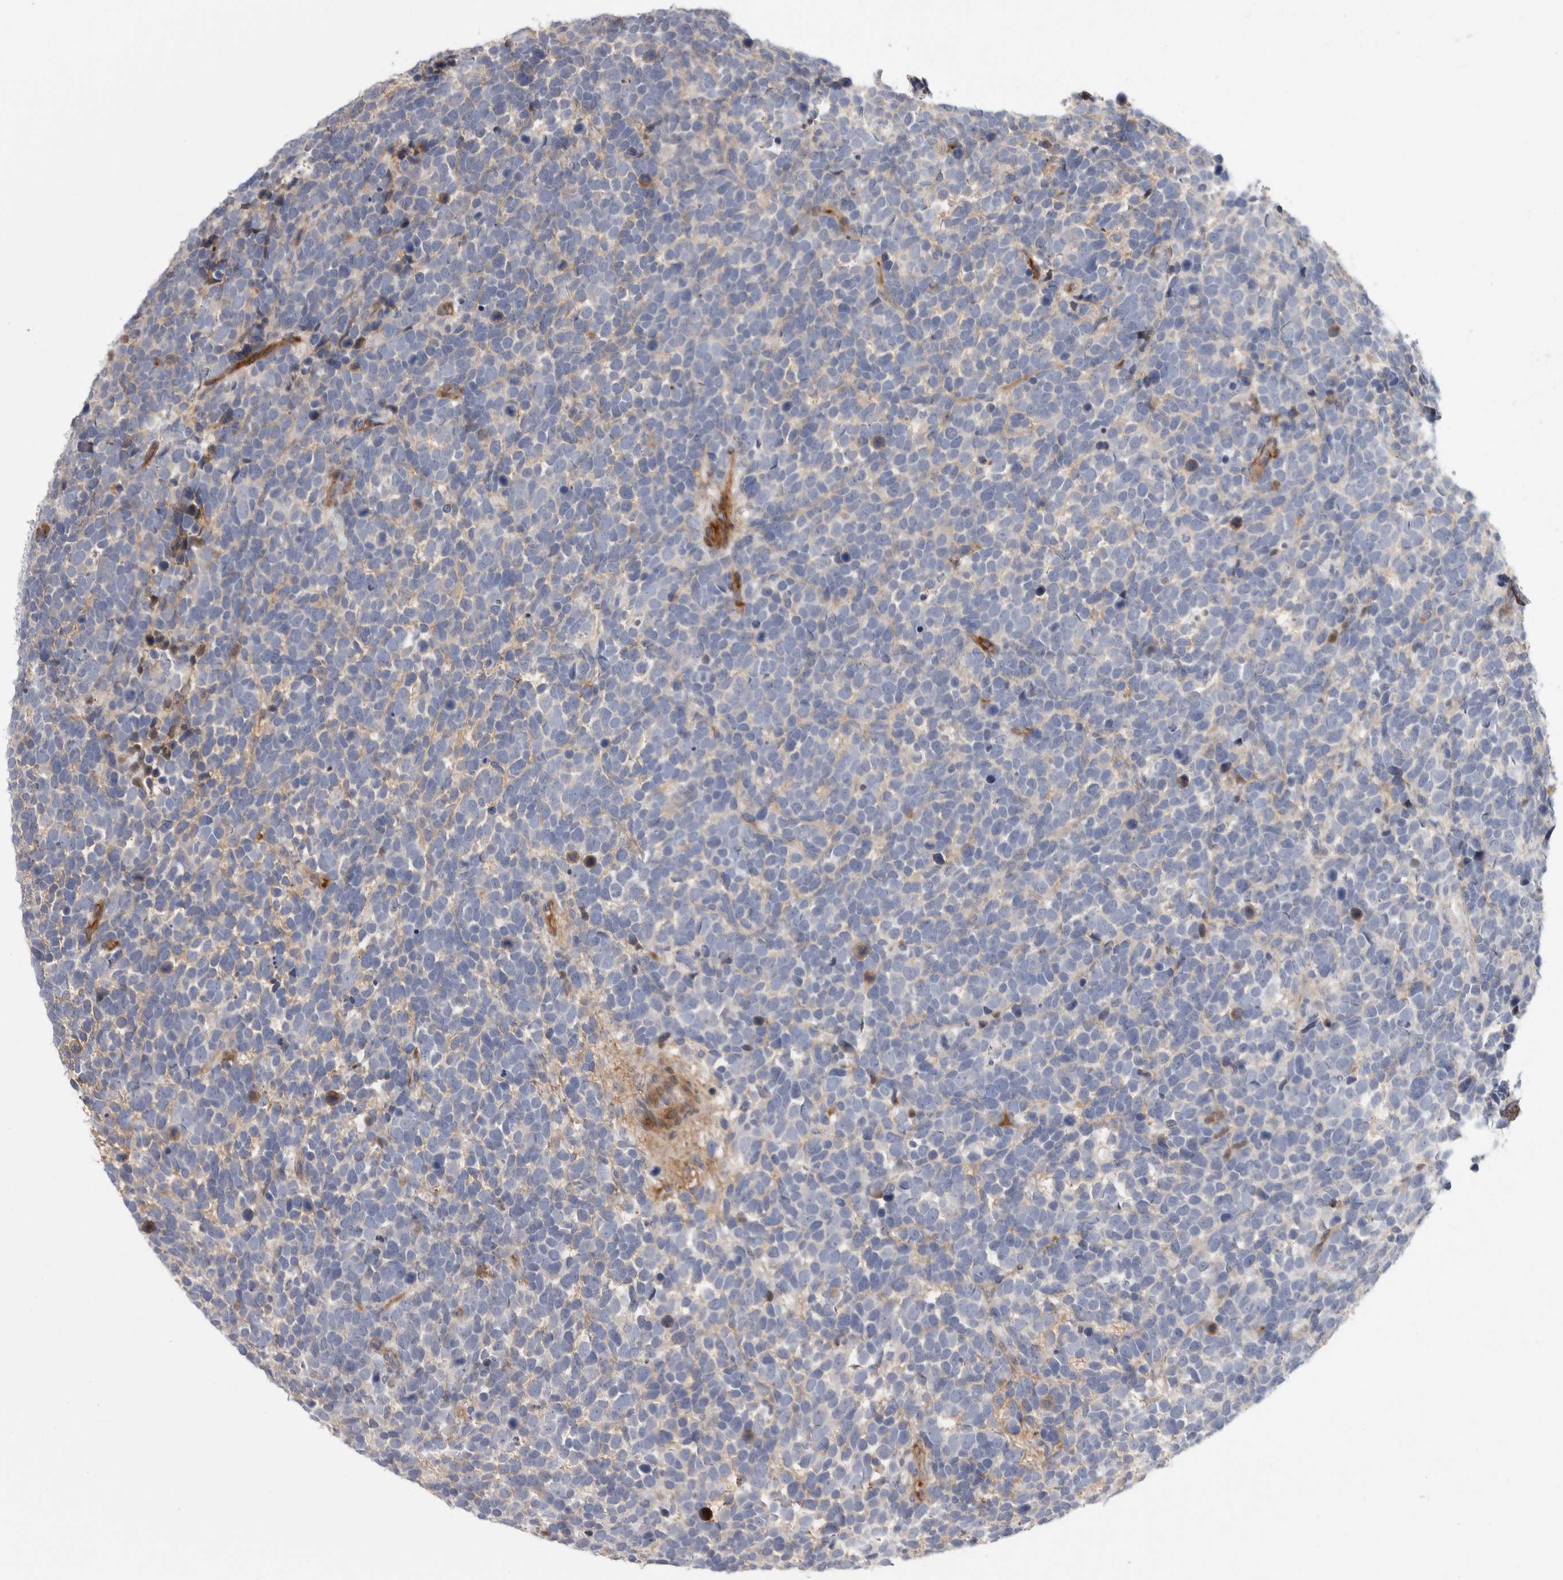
{"staining": {"intensity": "negative", "quantity": "none", "location": "none"}, "tissue": "urothelial cancer", "cell_type": "Tumor cells", "image_type": "cancer", "snomed": [{"axis": "morphology", "description": "Urothelial carcinoma, High grade"}, {"axis": "topography", "description": "Urinary bladder"}], "caption": "Tumor cells are negative for protein expression in human urothelial cancer. The staining is performed using DAB brown chromogen with nuclei counter-stained in using hematoxylin.", "gene": "PSMG3", "patient": {"sex": "female", "age": 82}}